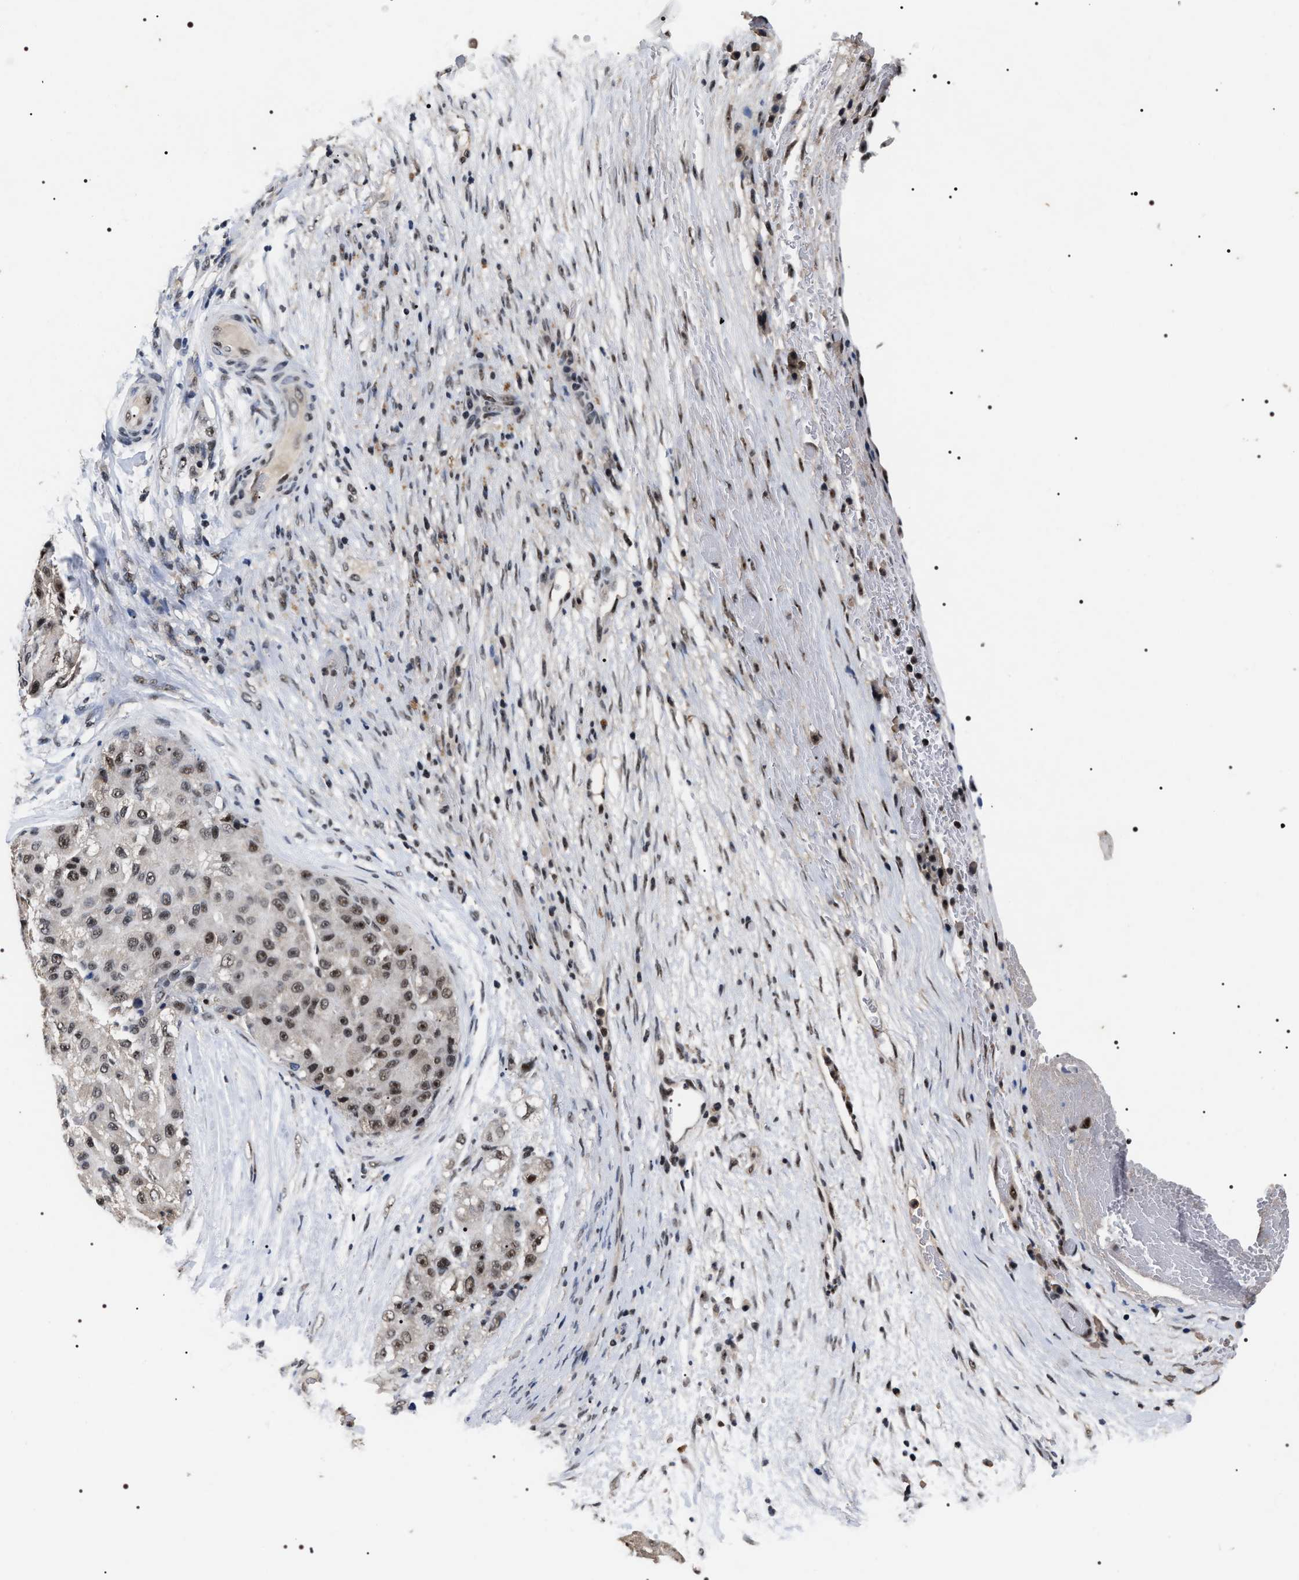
{"staining": {"intensity": "moderate", "quantity": "25%-75%", "location": "nuclear"}, "tissue": "liver cancer", "cell_type": "Tumor cells", "image_type": "cancer", "snomed": [{"axis": "morphology", "description": "Carcinoma, Hepatocellular, NOS"}, {"axis": "topography", "description": "Liver"}], "caption": "Liver hepatocellular carcinoma stained with DAB (3,3'-diaminobenzidine) immunohistochemistry demonstrates medium levels of moderate nuclear positivity in about 25%-75% of tumor cells.", "gene": "RRP1B", "patient": {"sex": "male", "age": 80}}